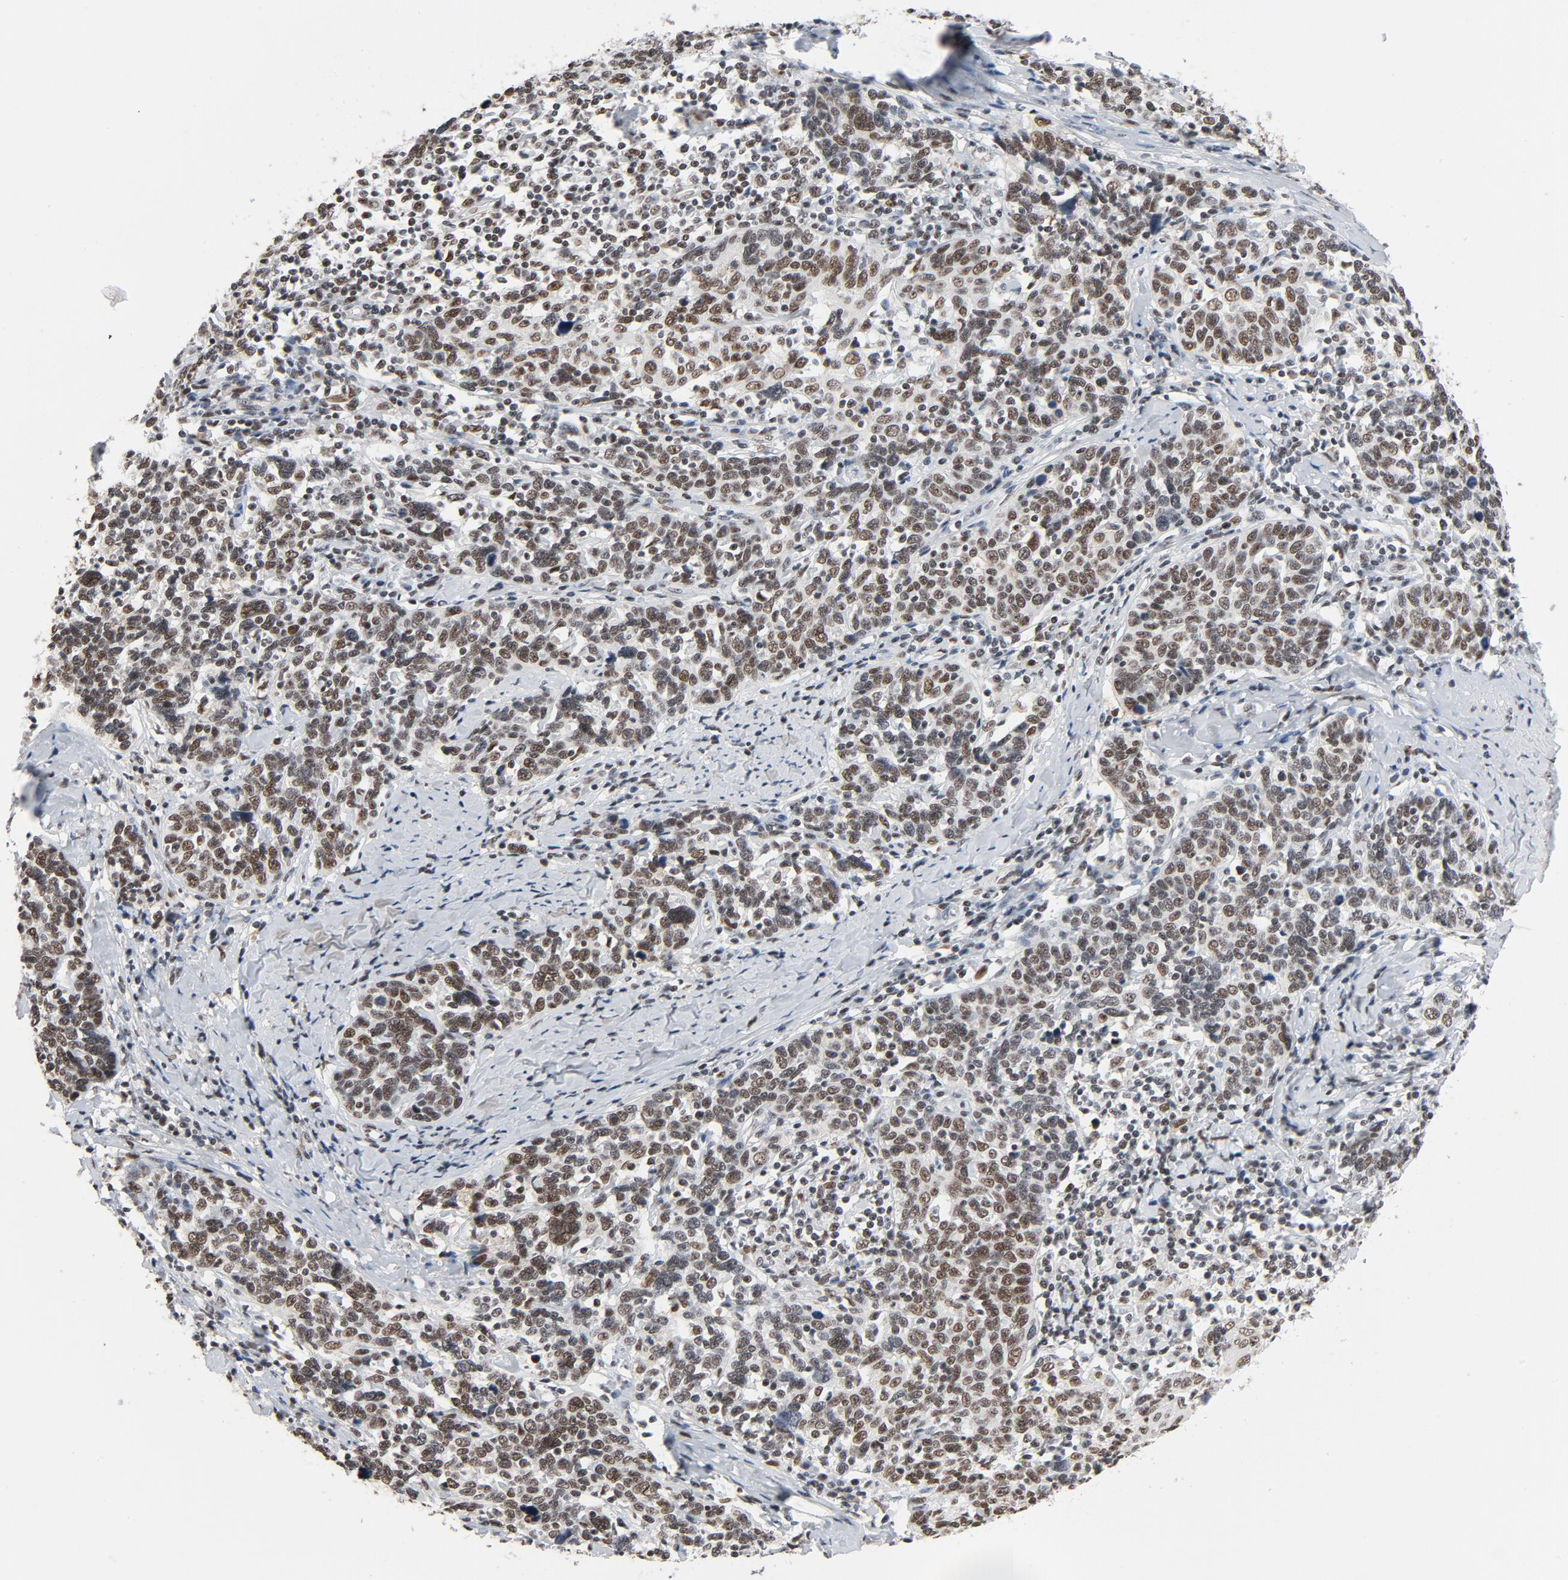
{"staining": {"intensity": "moderate", "quantity": ">75%", "location": "nuclear"}, "tissue": "cervical cancer", "cell_type": "Tumor cells", "image_type": "cancer", "snomed": [{"axis": "morphology", "description": "Squamous cell carcinoma, NOS"}, {"axis": "topography", "description": "Cervix"}], "caption": "Cervical cancer (squamous cell carcinoma) tissue demonstrates moderate nuclear staining in about >75% of tumor cells, visualized by immunohistochemistry.", "gene": "MRE11", "patient": {"sex": "female", "age": 41}}